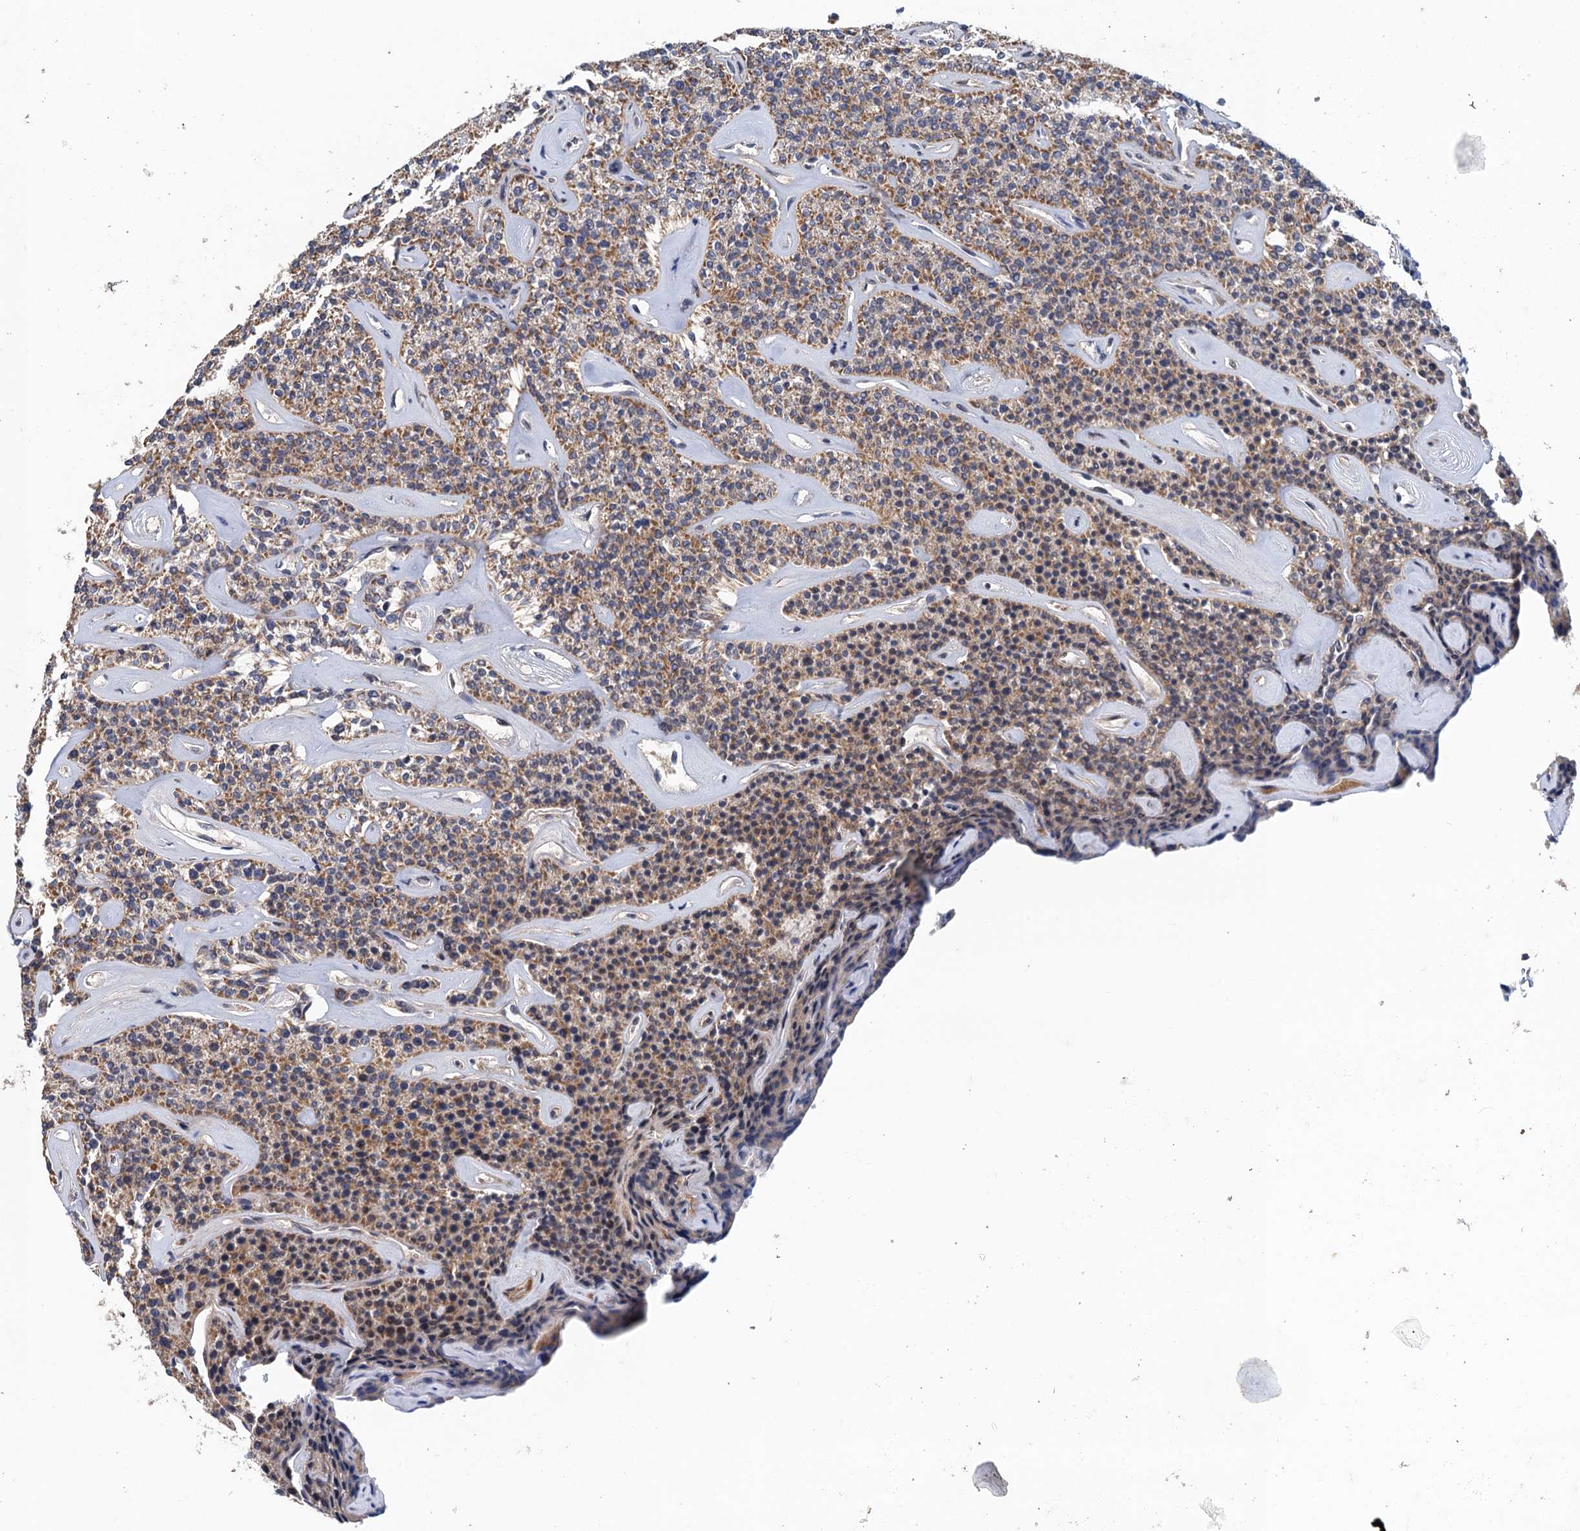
{"staining": {"intensity": "weak", "quantity": ">75%", "location": "cytoplasmic/membranous"}, "tissue": "parathyroid gland", "cell_type": "Glandular cells", "image_type": "normal", "snomed": [{"axis": "morphology", "description": "Normal tissue, NOS"}, {"axis": "topography", "description": "Parathyroid gland"}], "caption": "Immunohistochemistry (IHC) histopathology image of benign human parathyroid gland stained for a protein (brown), which exhibits low levels of weak cytoplasmic/membranous positivity in approximately >75% of glandular cells.", "gene": "MDM1", "patient": {"sex": "male", "age": 46}}